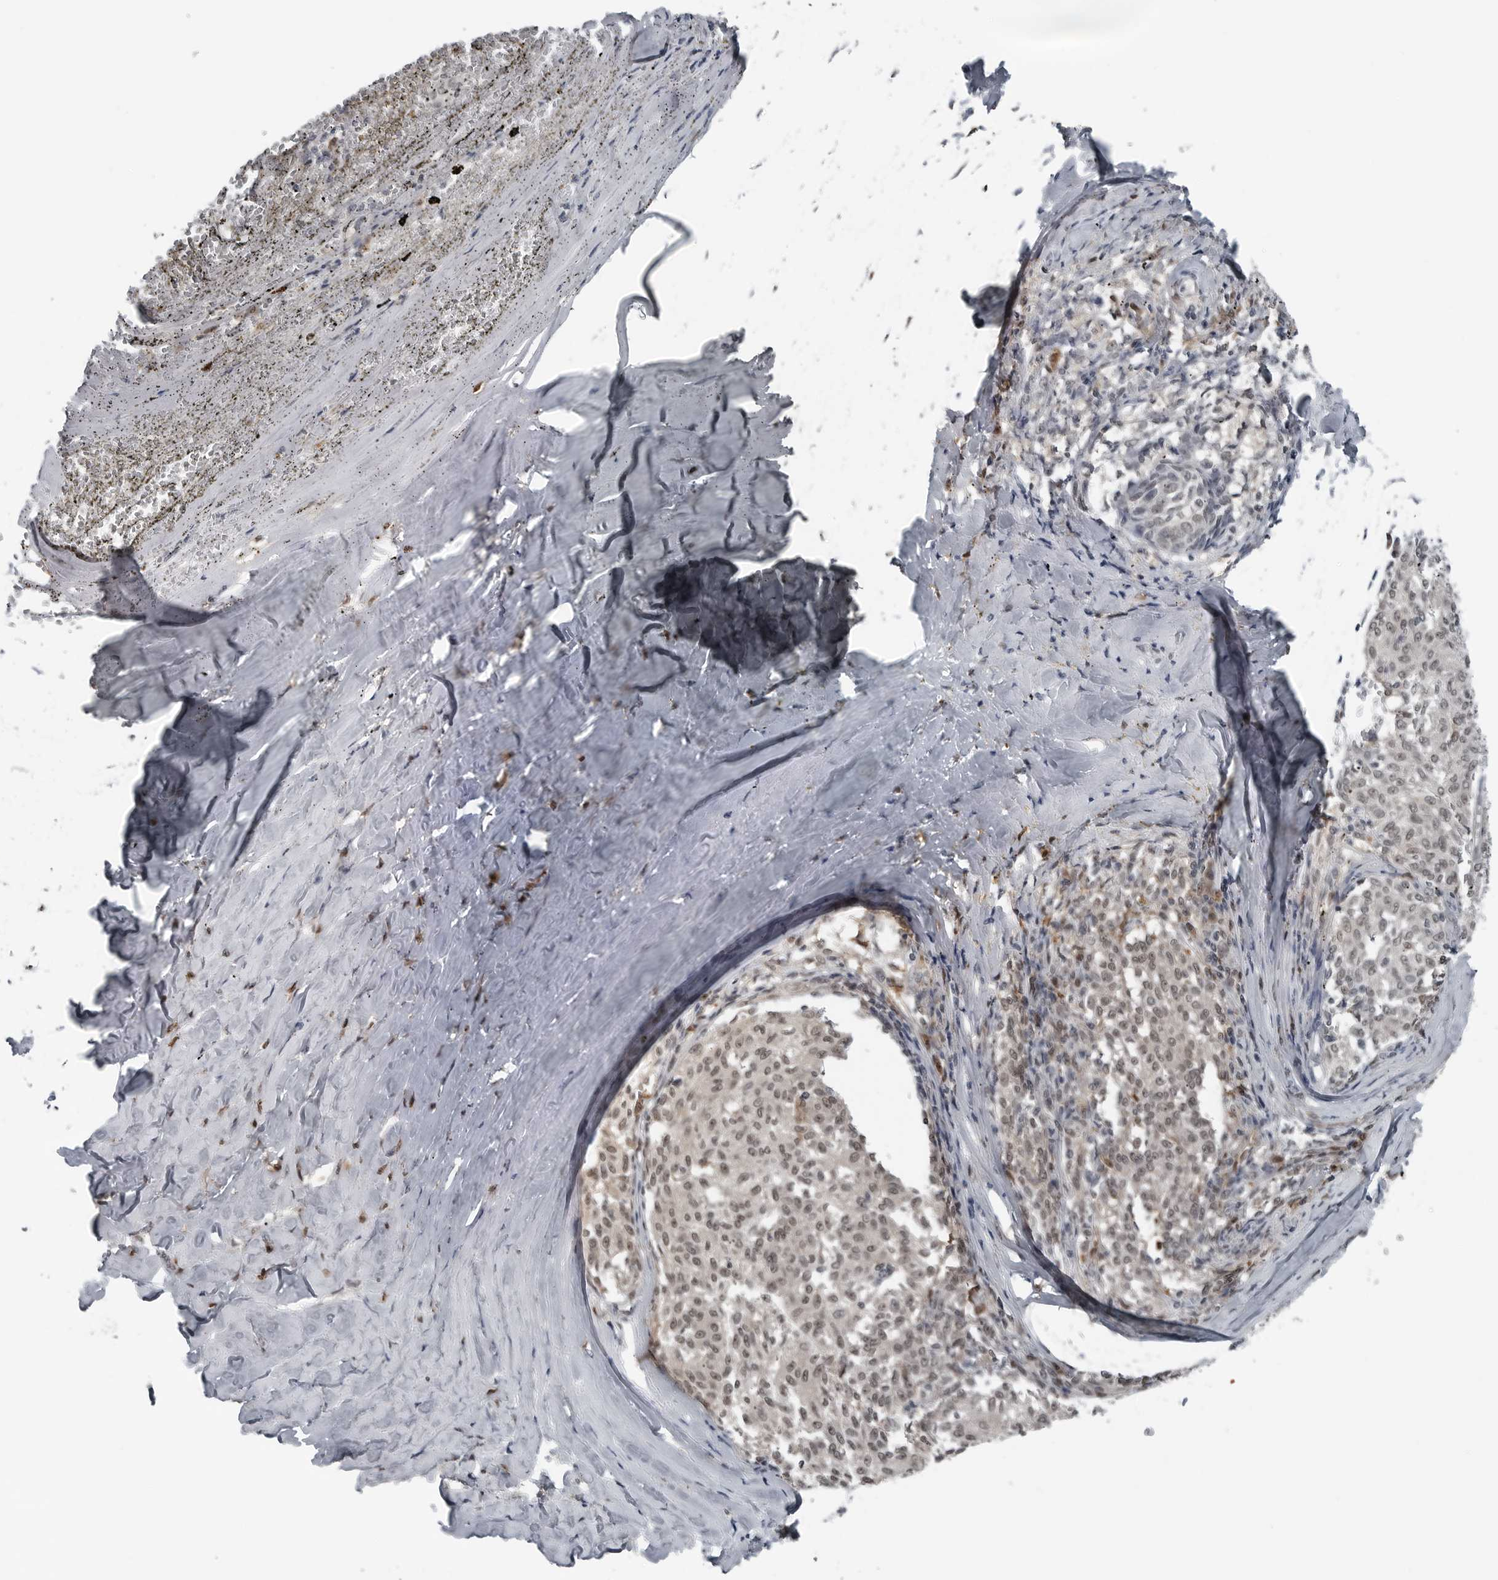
{"staining": {"intensity": "moderate", "quantity": "25%-75%", "location": "nuclear"}, "tissue": "melanoma", "cell_type": "Tumor cells", "image_type": "cancer", "snomed": [{"axis": "morphology", "description": "Malignant melanoma, NOS"}, {"axis": "topography", "description": "Skin"}], "caption": "There is medium levels of moderate nuclear expression in tumor cells of melanoma, as demonstrated by immunohistochemical staining (brown color).", "gene": "AKR1A1", "patient": {"sex": "female", "age": 72}}